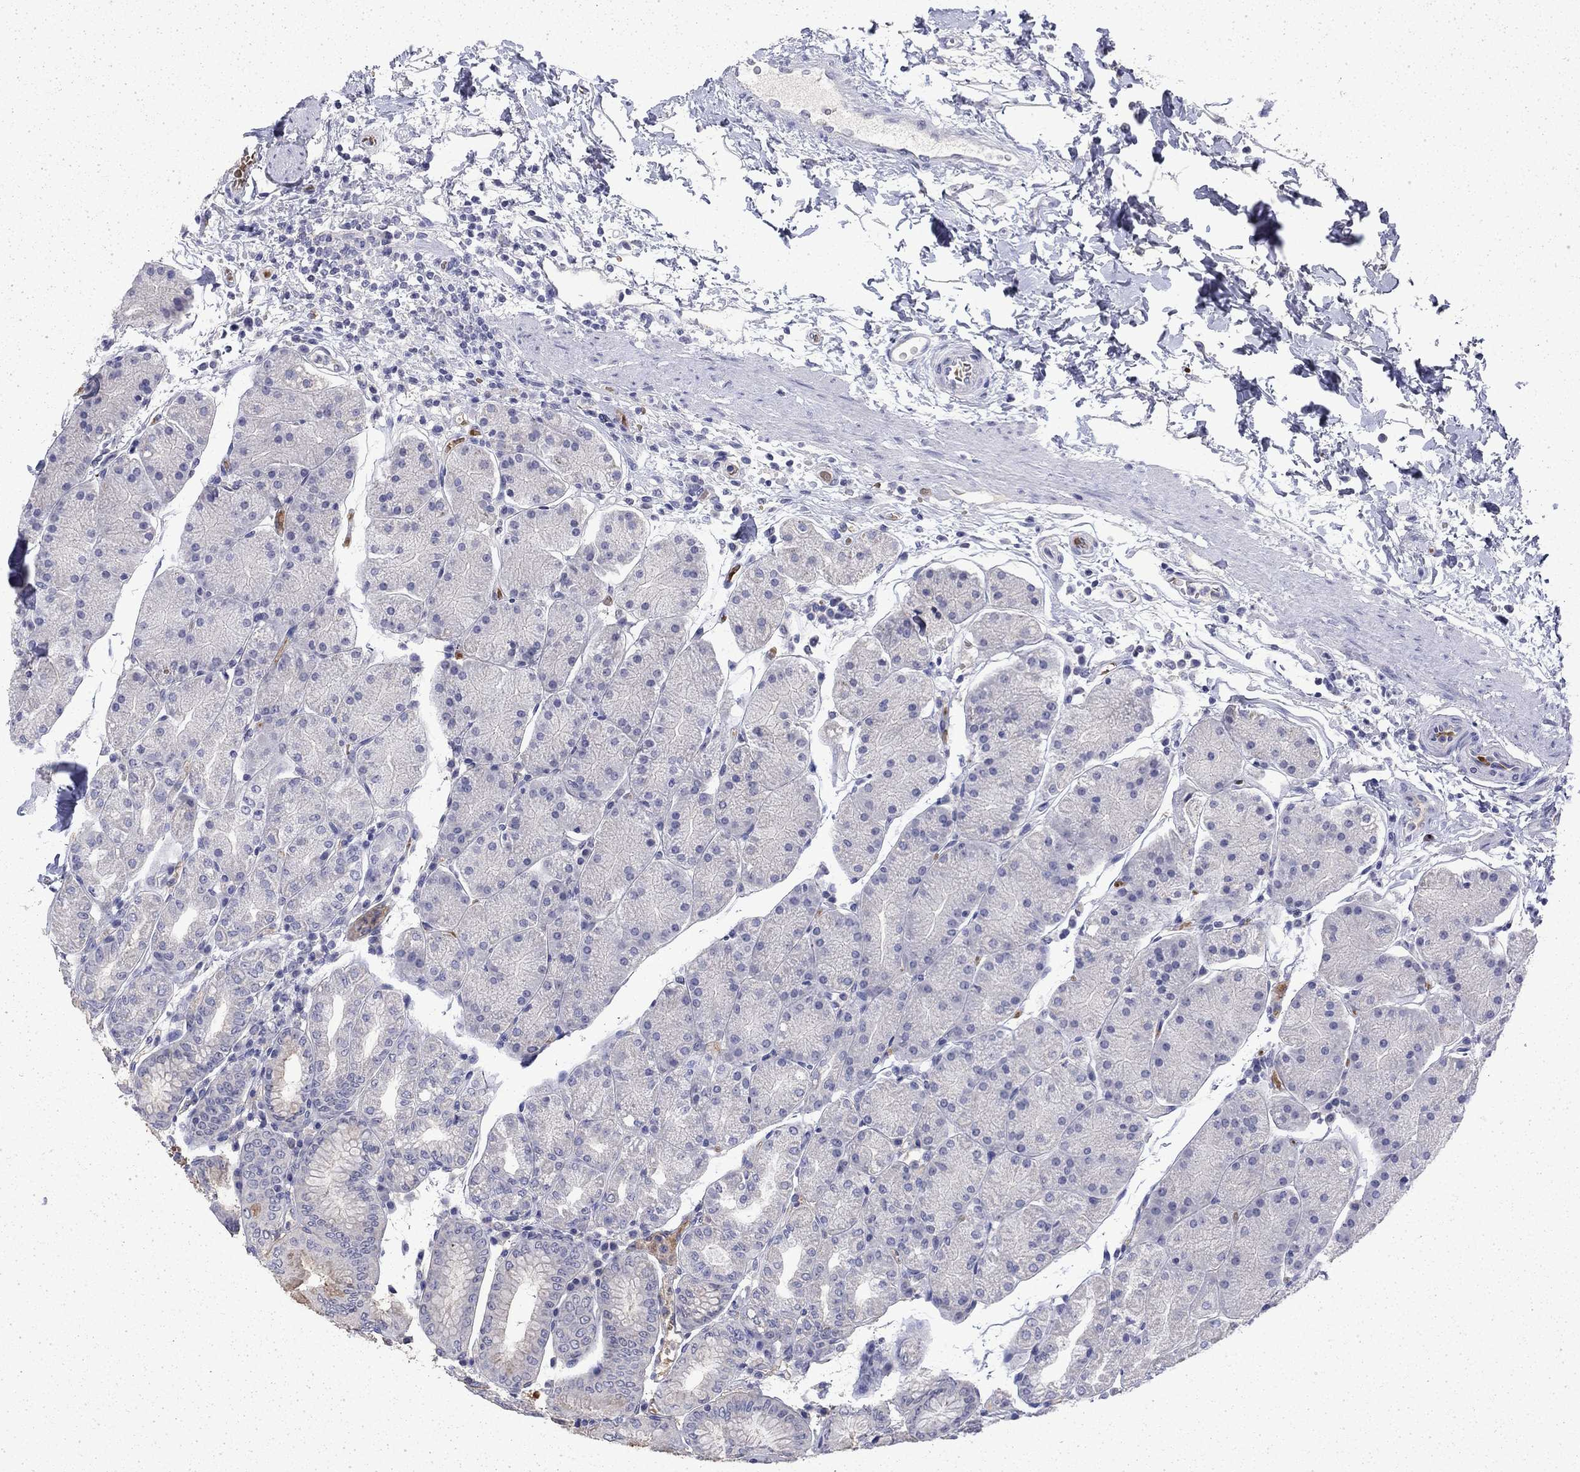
{"staining": {"intensity": "weak", "quantity": "<25%", "location": "cytoplasmic/membranous"}, "tissue": "stomach", "cell_type": "Glandular cells", "image_type": "normal", "snomed": [{"axis": "morphology", "description": "Normal tissue, NOS"}, {"axis": "topography", "description": "Stomach"}], "caption": "Human stomach stained for a protein using IHC displays no positivity in glandular cells.", "gene": "ENPP6", "patient": {"sex": "male", "age": 54}}